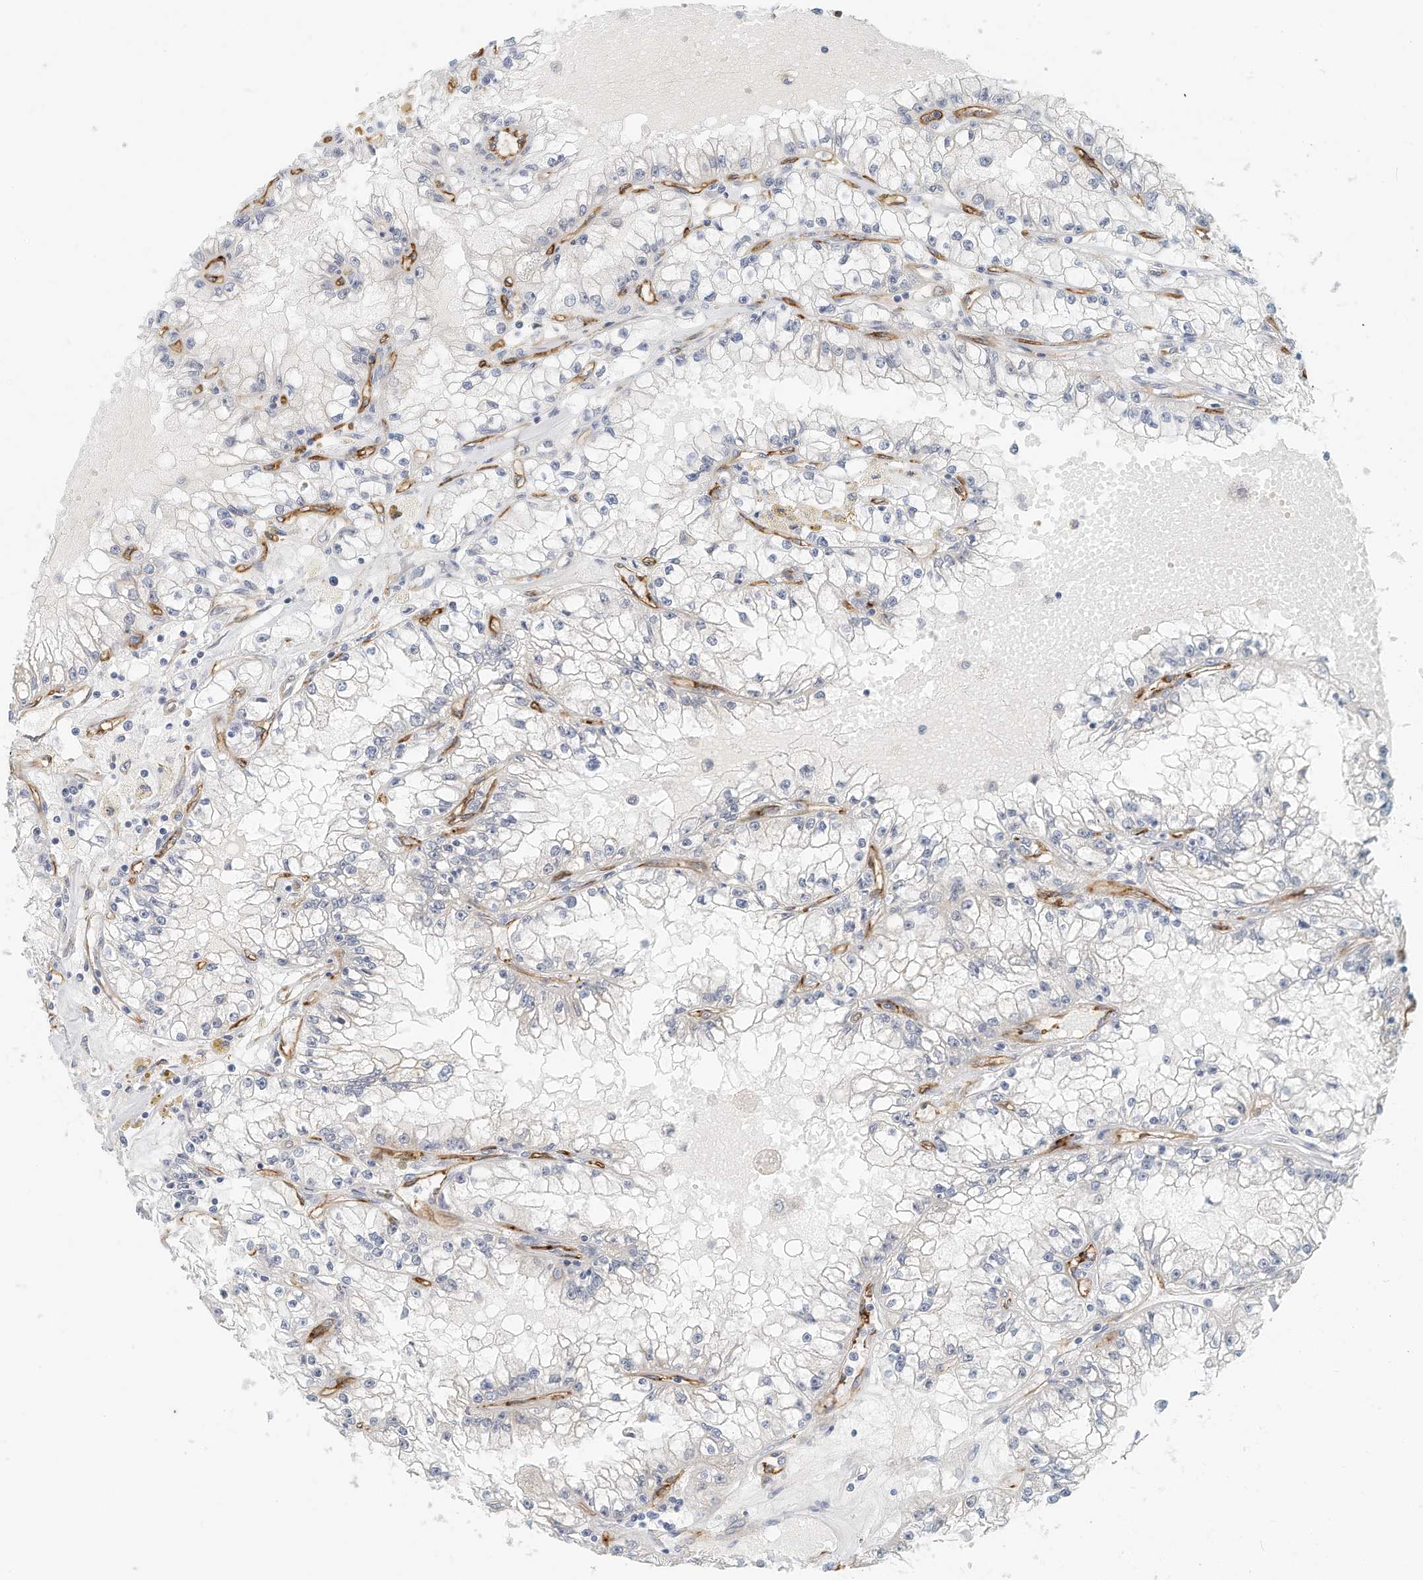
{"staining": {"intensity": "negative", "quantity": "none", "location": "none"}, "tissue": "renal cancer", "cell_type": "Tumor cells", "image_type": "cancer", "snomed": [{"axis": "morphology", "description": "Adenocarcinoma, NOS"}, {"axis": "topography", "description": "Kidney"}], "caption": "There is no significant positivity in tumor cells of adenocarcinoma (renal). (DAB immunohistochemistry (IHC), high magnification).", "gene": "ARHGAP28", "patient": {"sex": "male", "age": 56}}